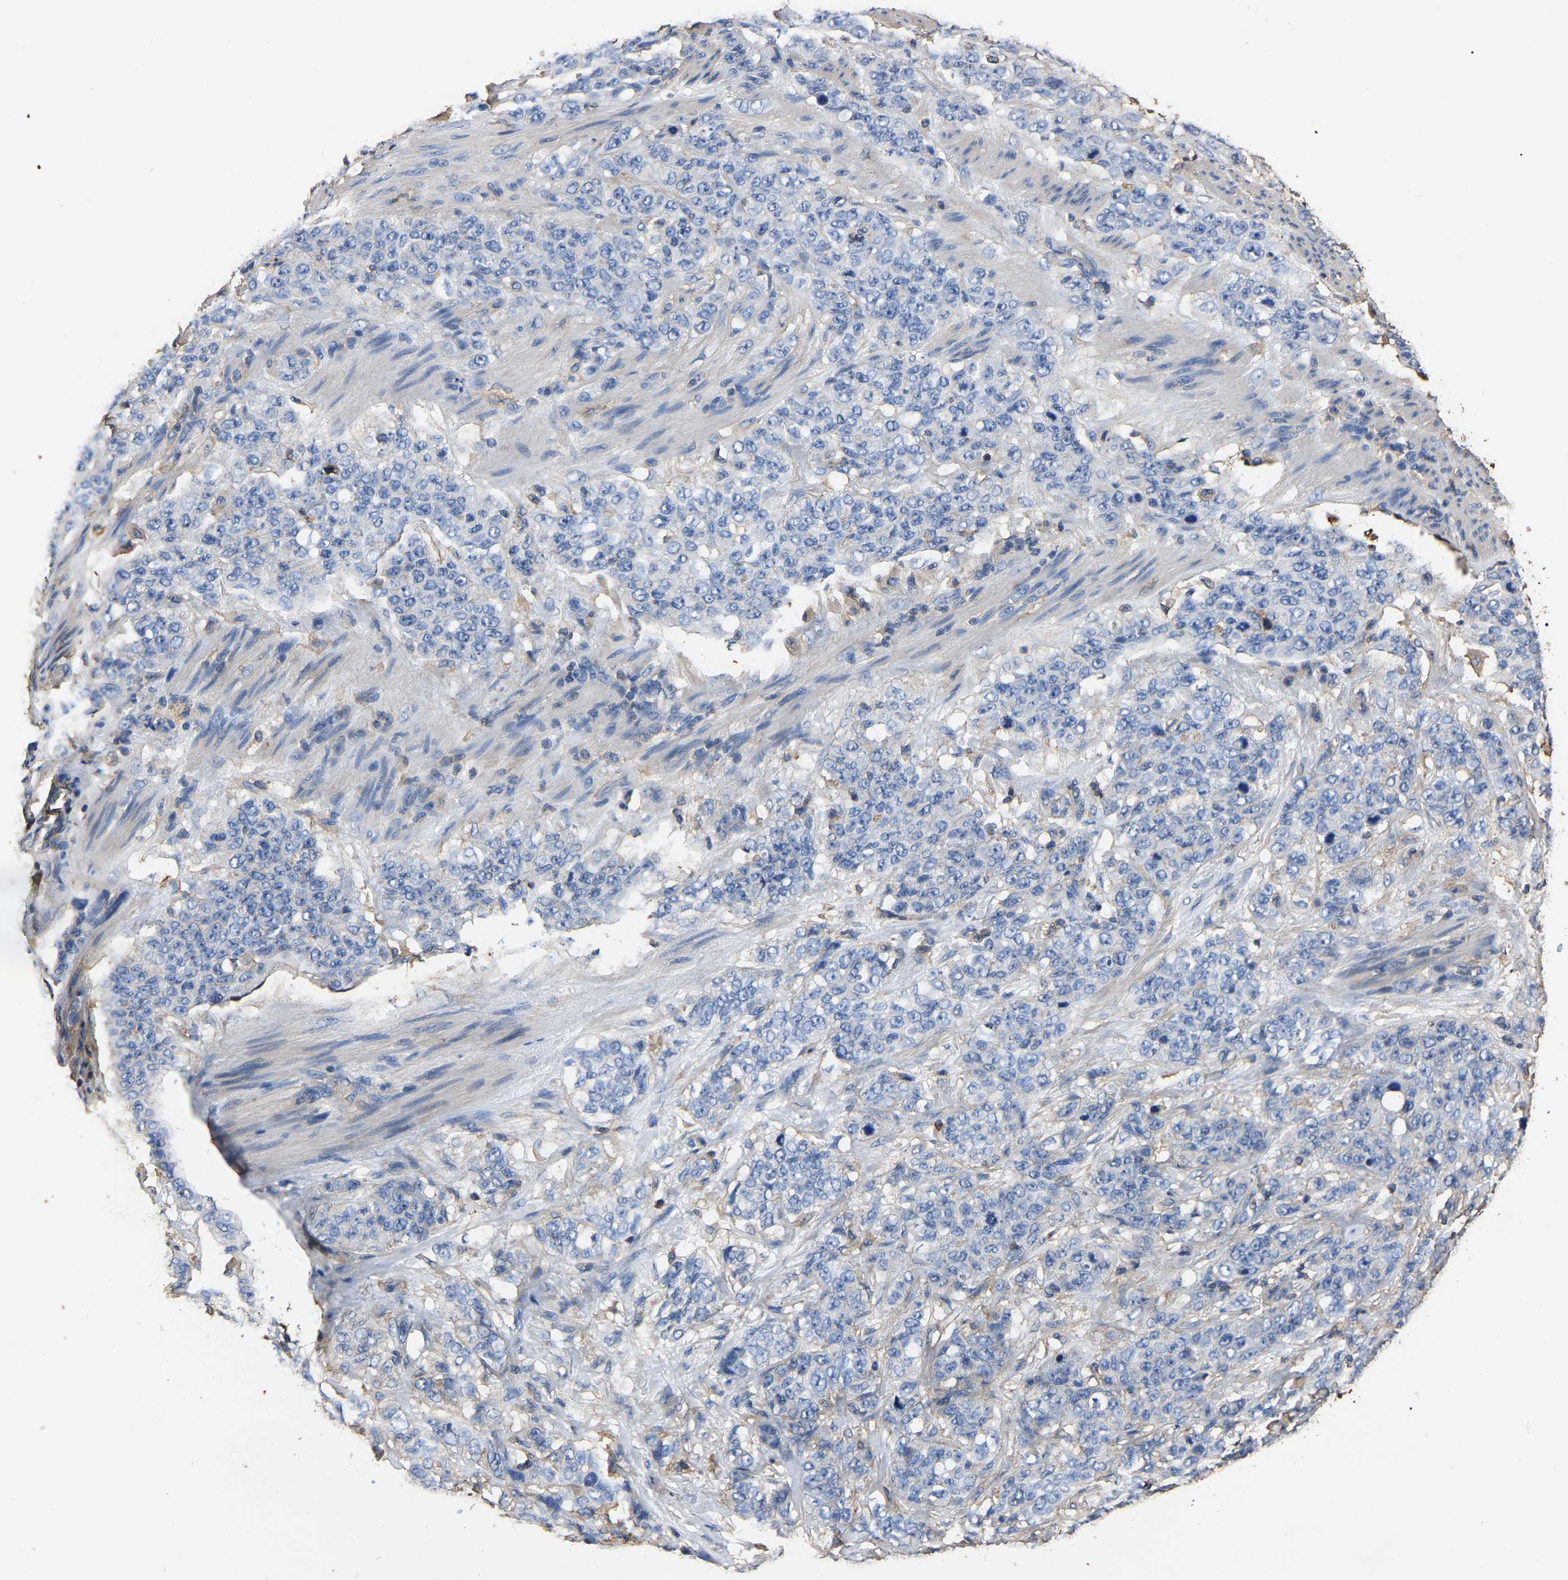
{"staining": {"intensity": "negative", "quantity": "none", "location": "none"}, "tissue": "stomach cancer", "cell_type": "Tumor cells", "image_type": "cancer", "snomed": [{"axis": "morphology", "description": "Adenocarcinoma, NOS"}, {"axis": "topography", "description": "Stomach"}], "caption": "IHC micrograph of neoplastic tissue: human adenocarcinoma (stomach) stained with DAB exhibits no significant protein staining in tumor cells.", "gene": "ARMT1", "patient": {"sex": "male", "age": 48}}